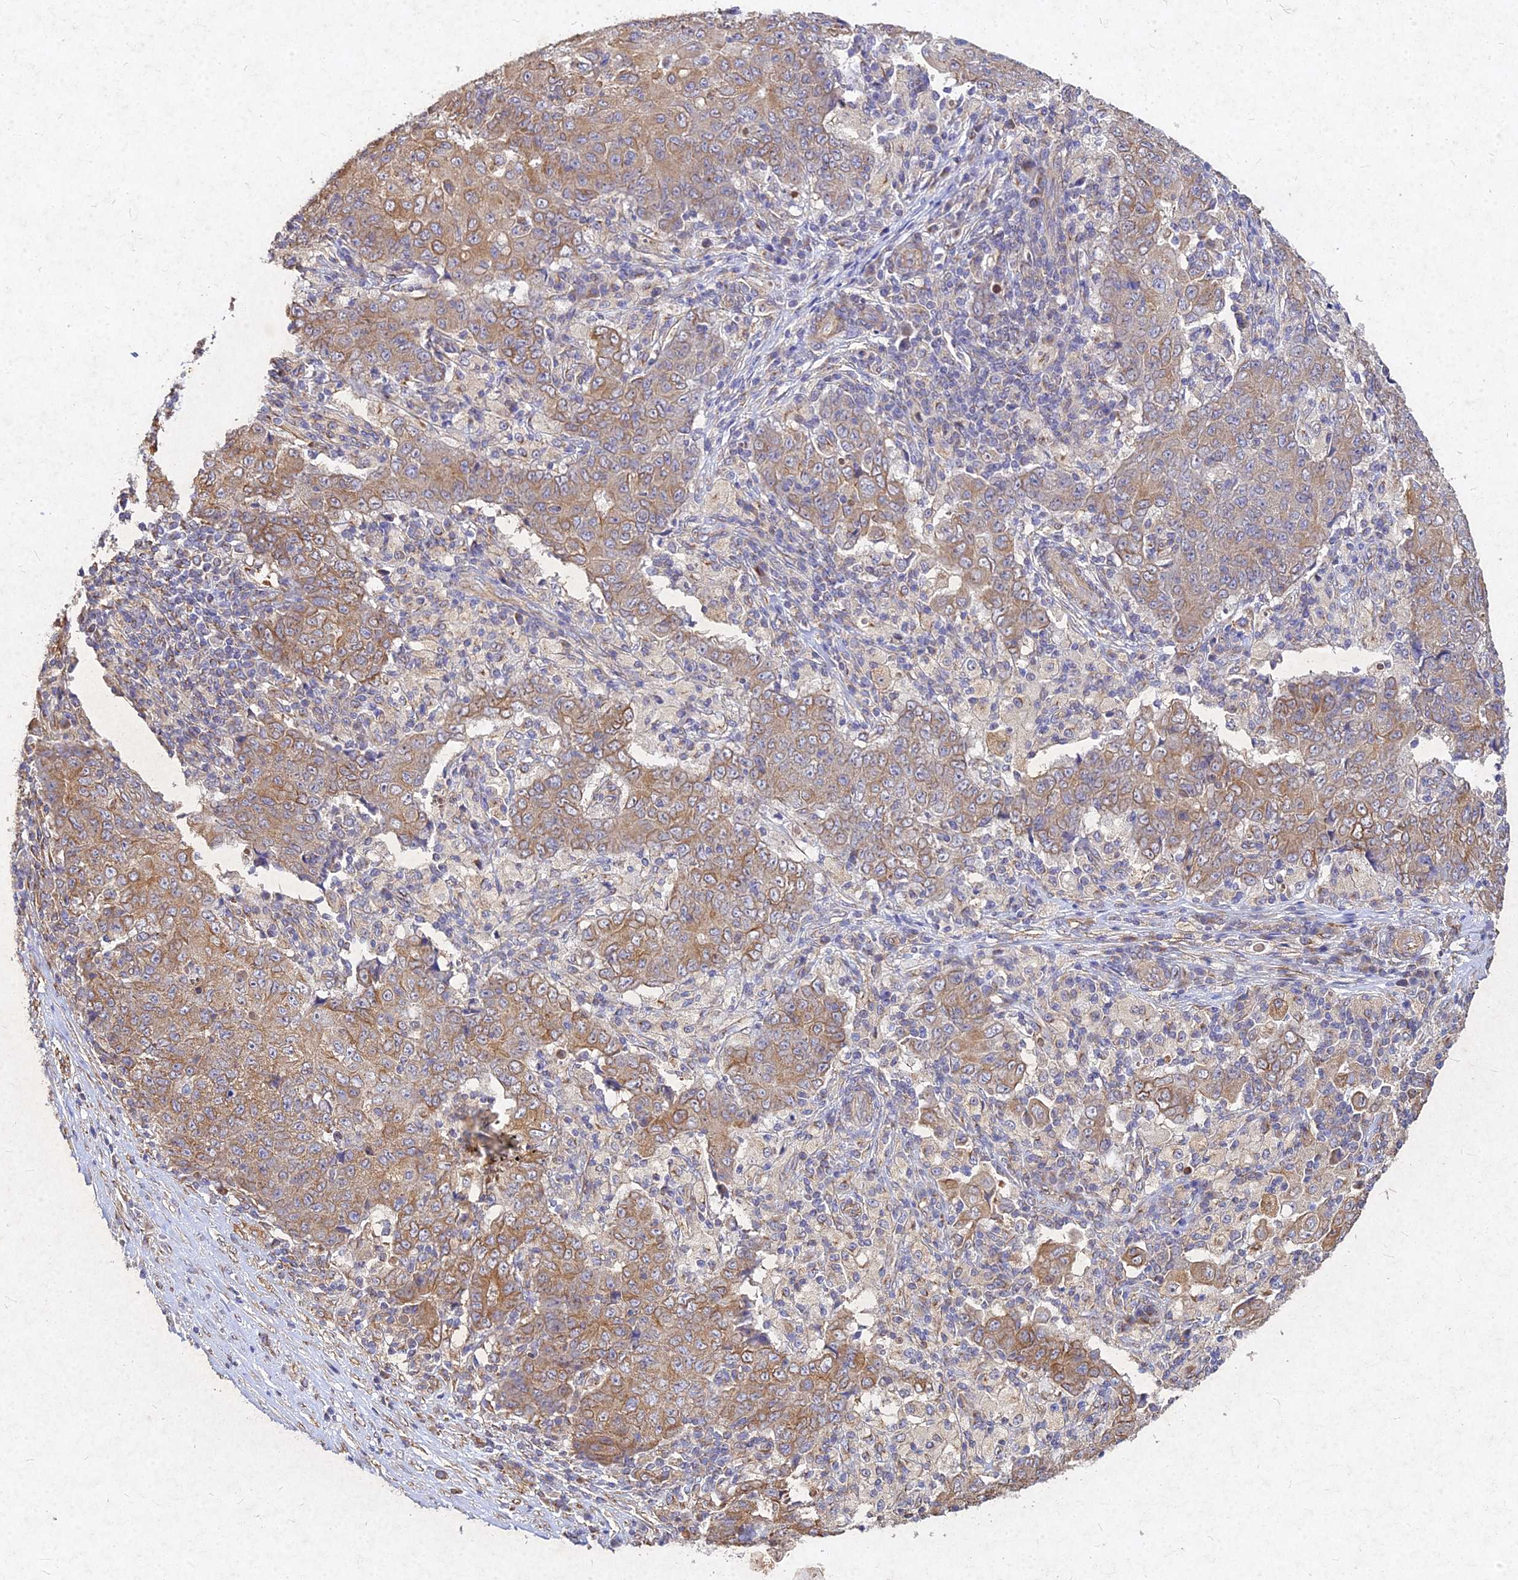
{"staining": {"intensity": "moderate", "quantity": ">75%", "location": "cytoplasmic/membranous"}, "tissue": "ovarian cancer", "cell_type": "Tumor cells", "image_type": "cancer", "snomed": [{"axis": "morphology", "description": "Carcinoma, endometroid"}, {"axis": "topography", "description": "Ovary"}], "caption": "The photomicrograph displays staining of ovarian endometroid carcinoma, revealing moderate cytoplasmic/membranous protein staining (brown color) within tumor cells.", "gene": "SKA1", "patient": {"sex": "female", "age": 42}}